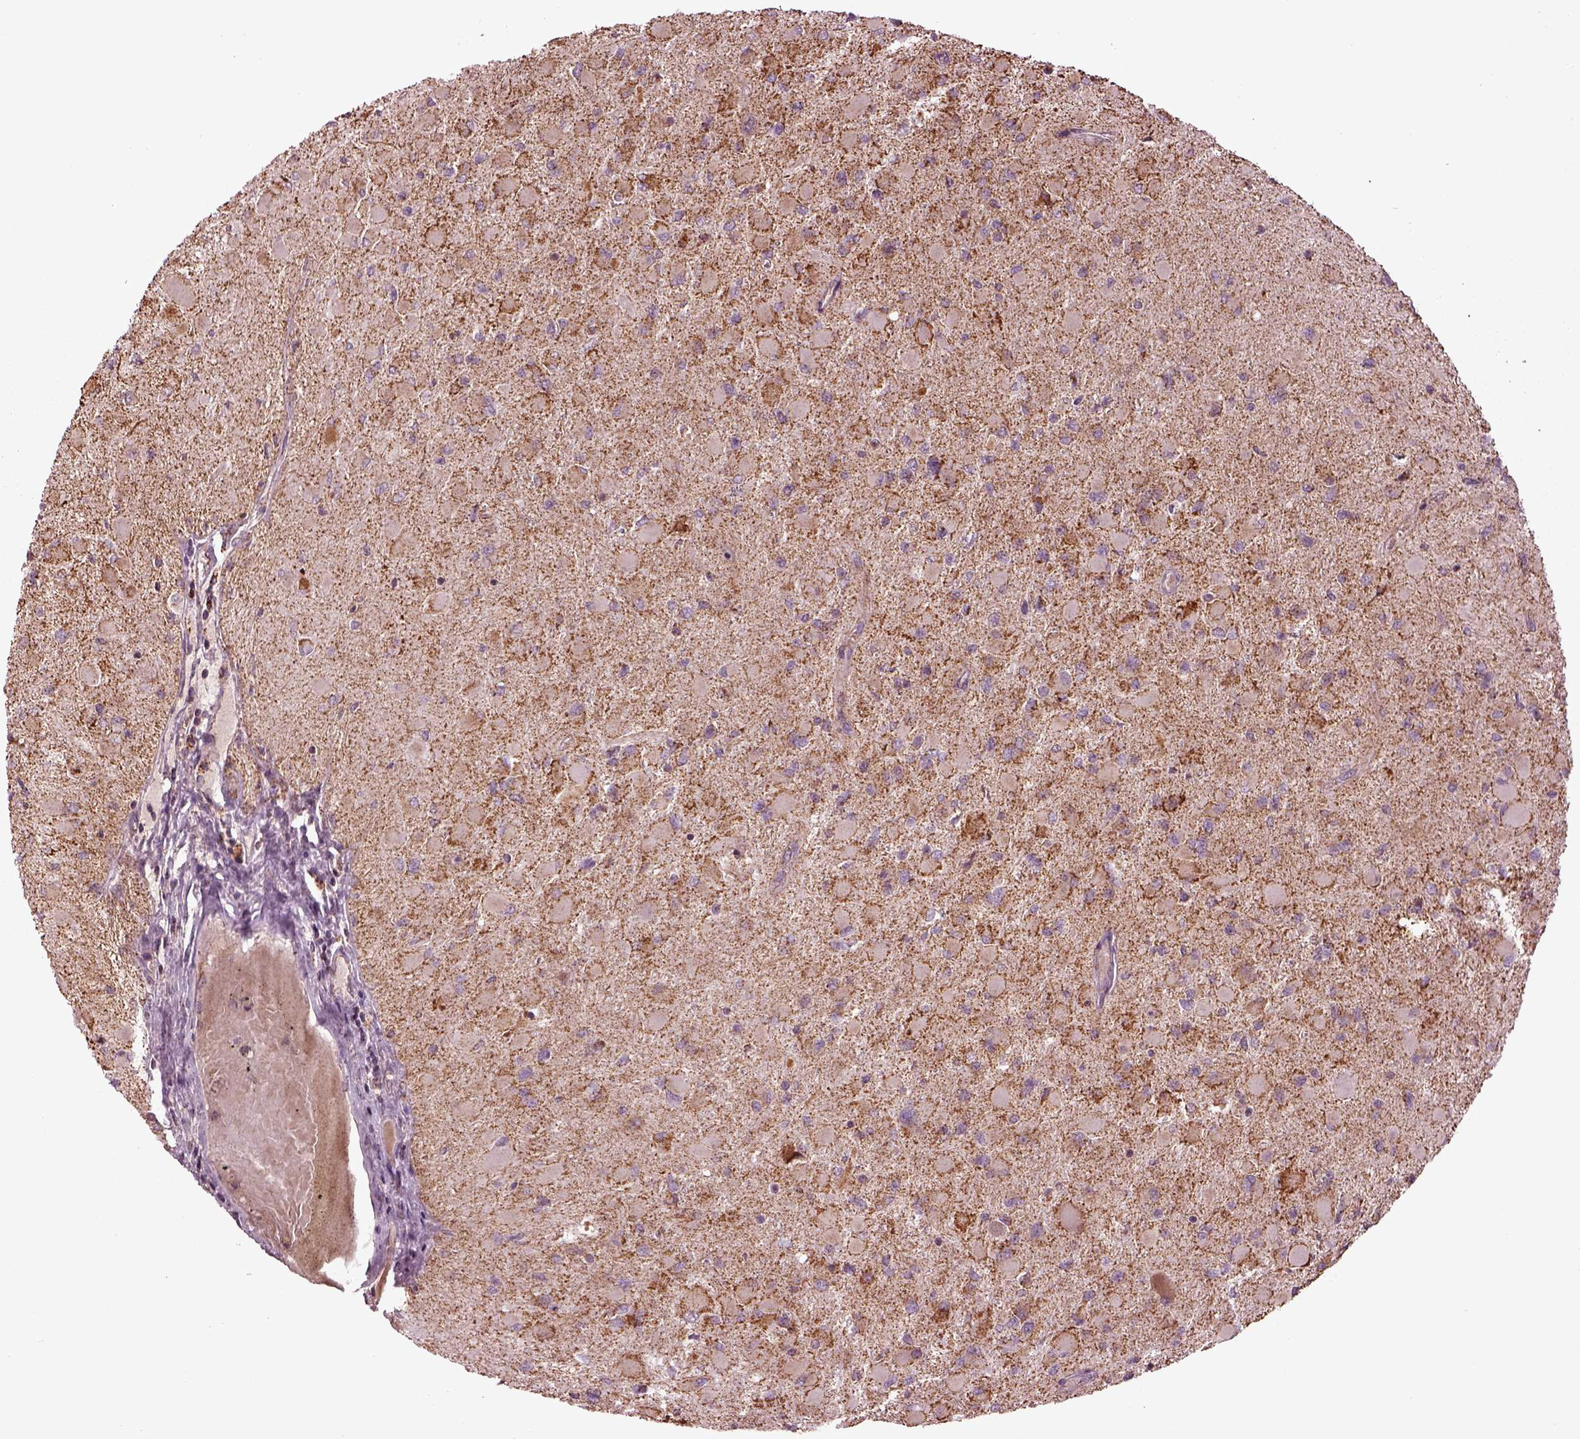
{"staining": {"intensity": "negative", "quantity": "none", "location": "none"}, "tissue": "glioma", "cell_type": "Tumor cells", "image_type": "cancer", "snomed": [{"axis": "morphology", "description": "Glioma, malignant, High grade"}, {"axis": "topography", "description": "Cerebral cortex"}], "caption": "Protein analysis of glioma displays no significant positivity in tumor cells.", "gene": "TMEM254", "patient": {"sex": "female", "age": 36}}